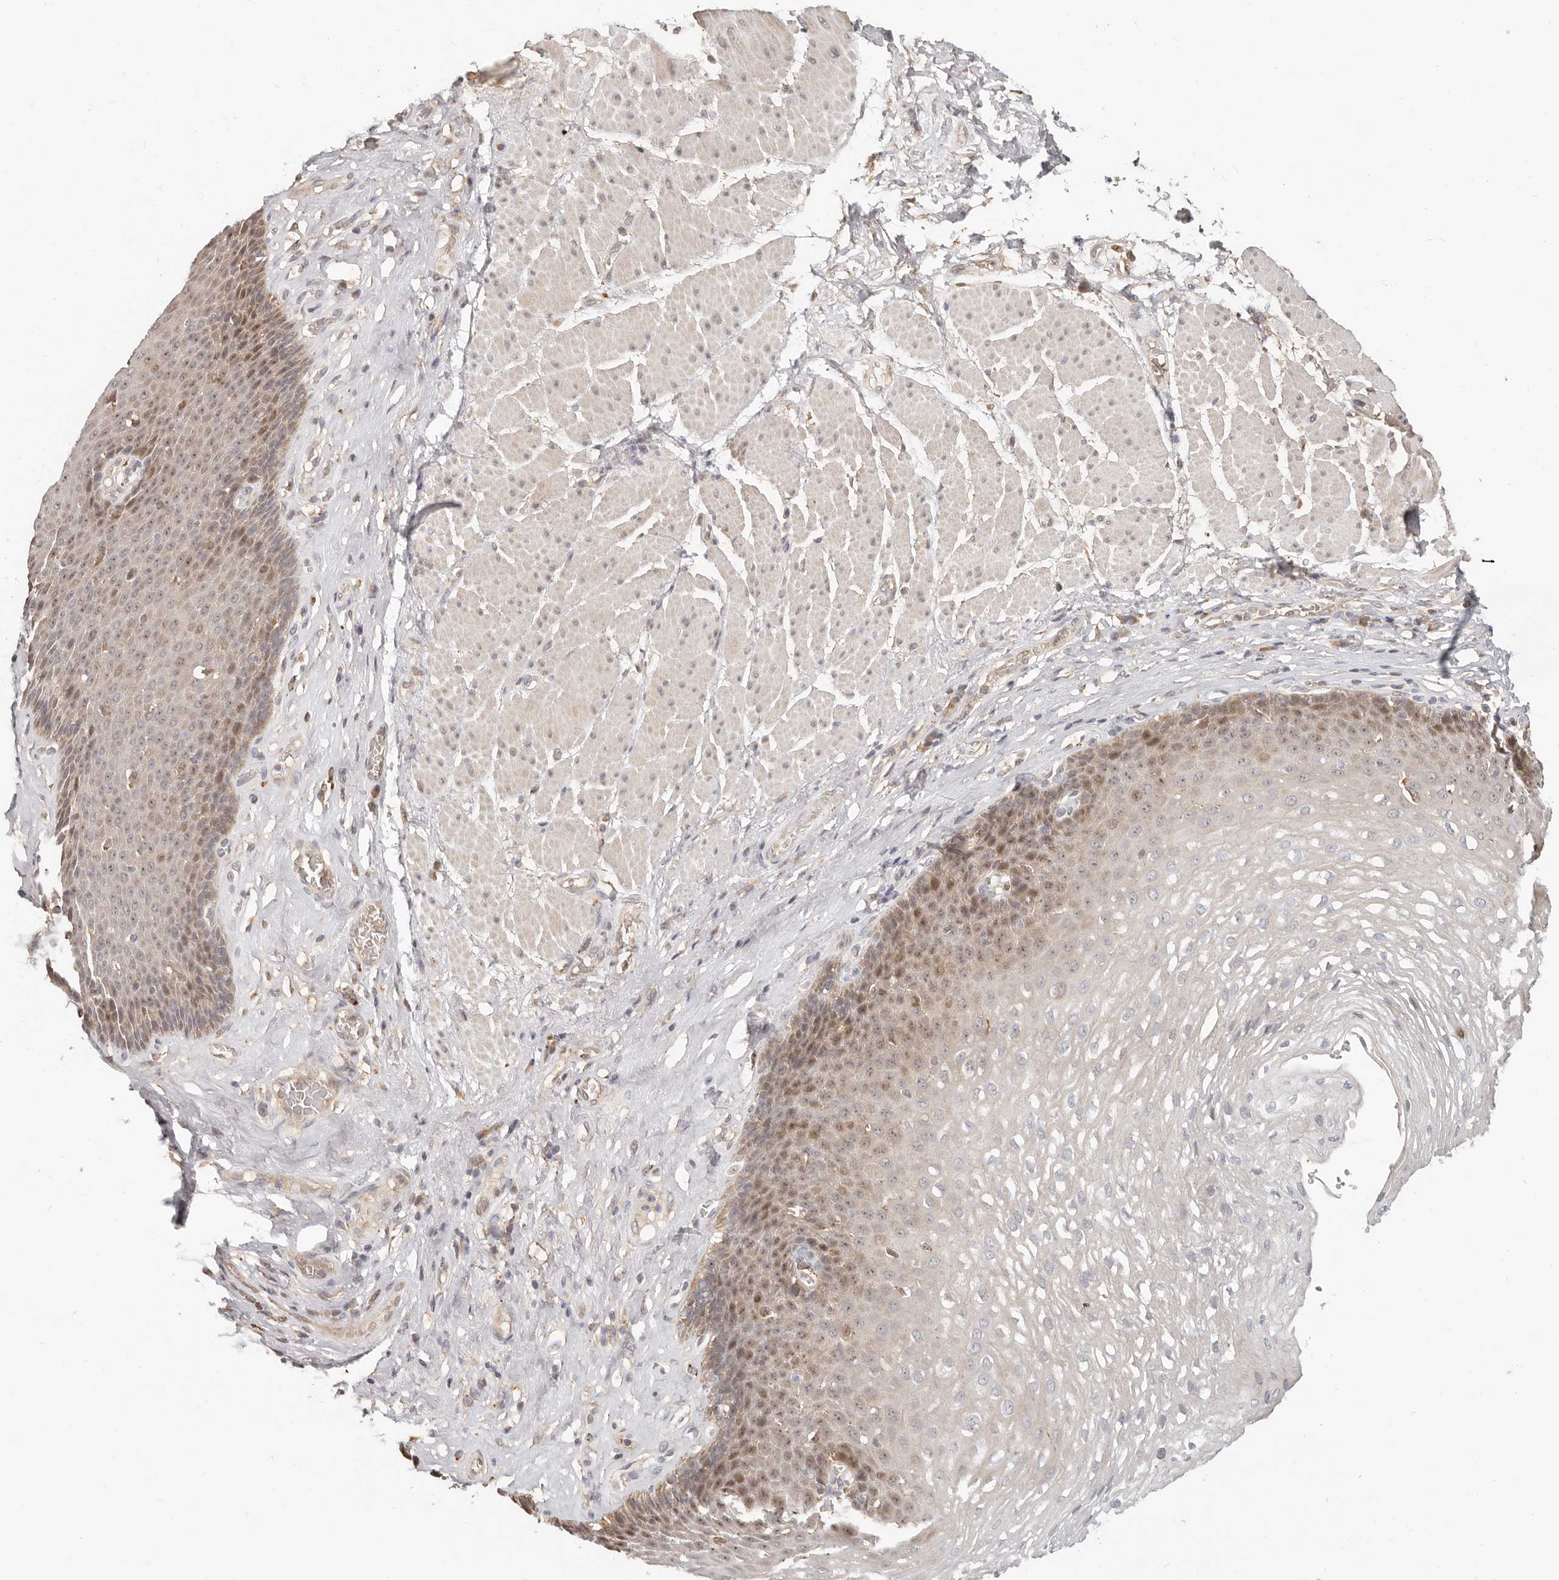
{"staining": {"intensity": "moderate", "quantity": "25%-75%", "location": "cytoplasmic/membranous,nuclear"}, "tissue": "esophagus", "cell_type": "Squamous epithelial cells", "image_type": "normal", "snomed": [{"axis": "morphology", "description": "Normal tissue, NOS"}, {"axis": "topography", "description": "Esophagus"}], "caption": "Moderate cytoplasmic/membranous,nuclear staining is identified in approximately 25%-75% of squamous epithelial cells in normal esophagus.", "gene": "ZRANB1", "patient": {"sex": "female", "age": 66}}